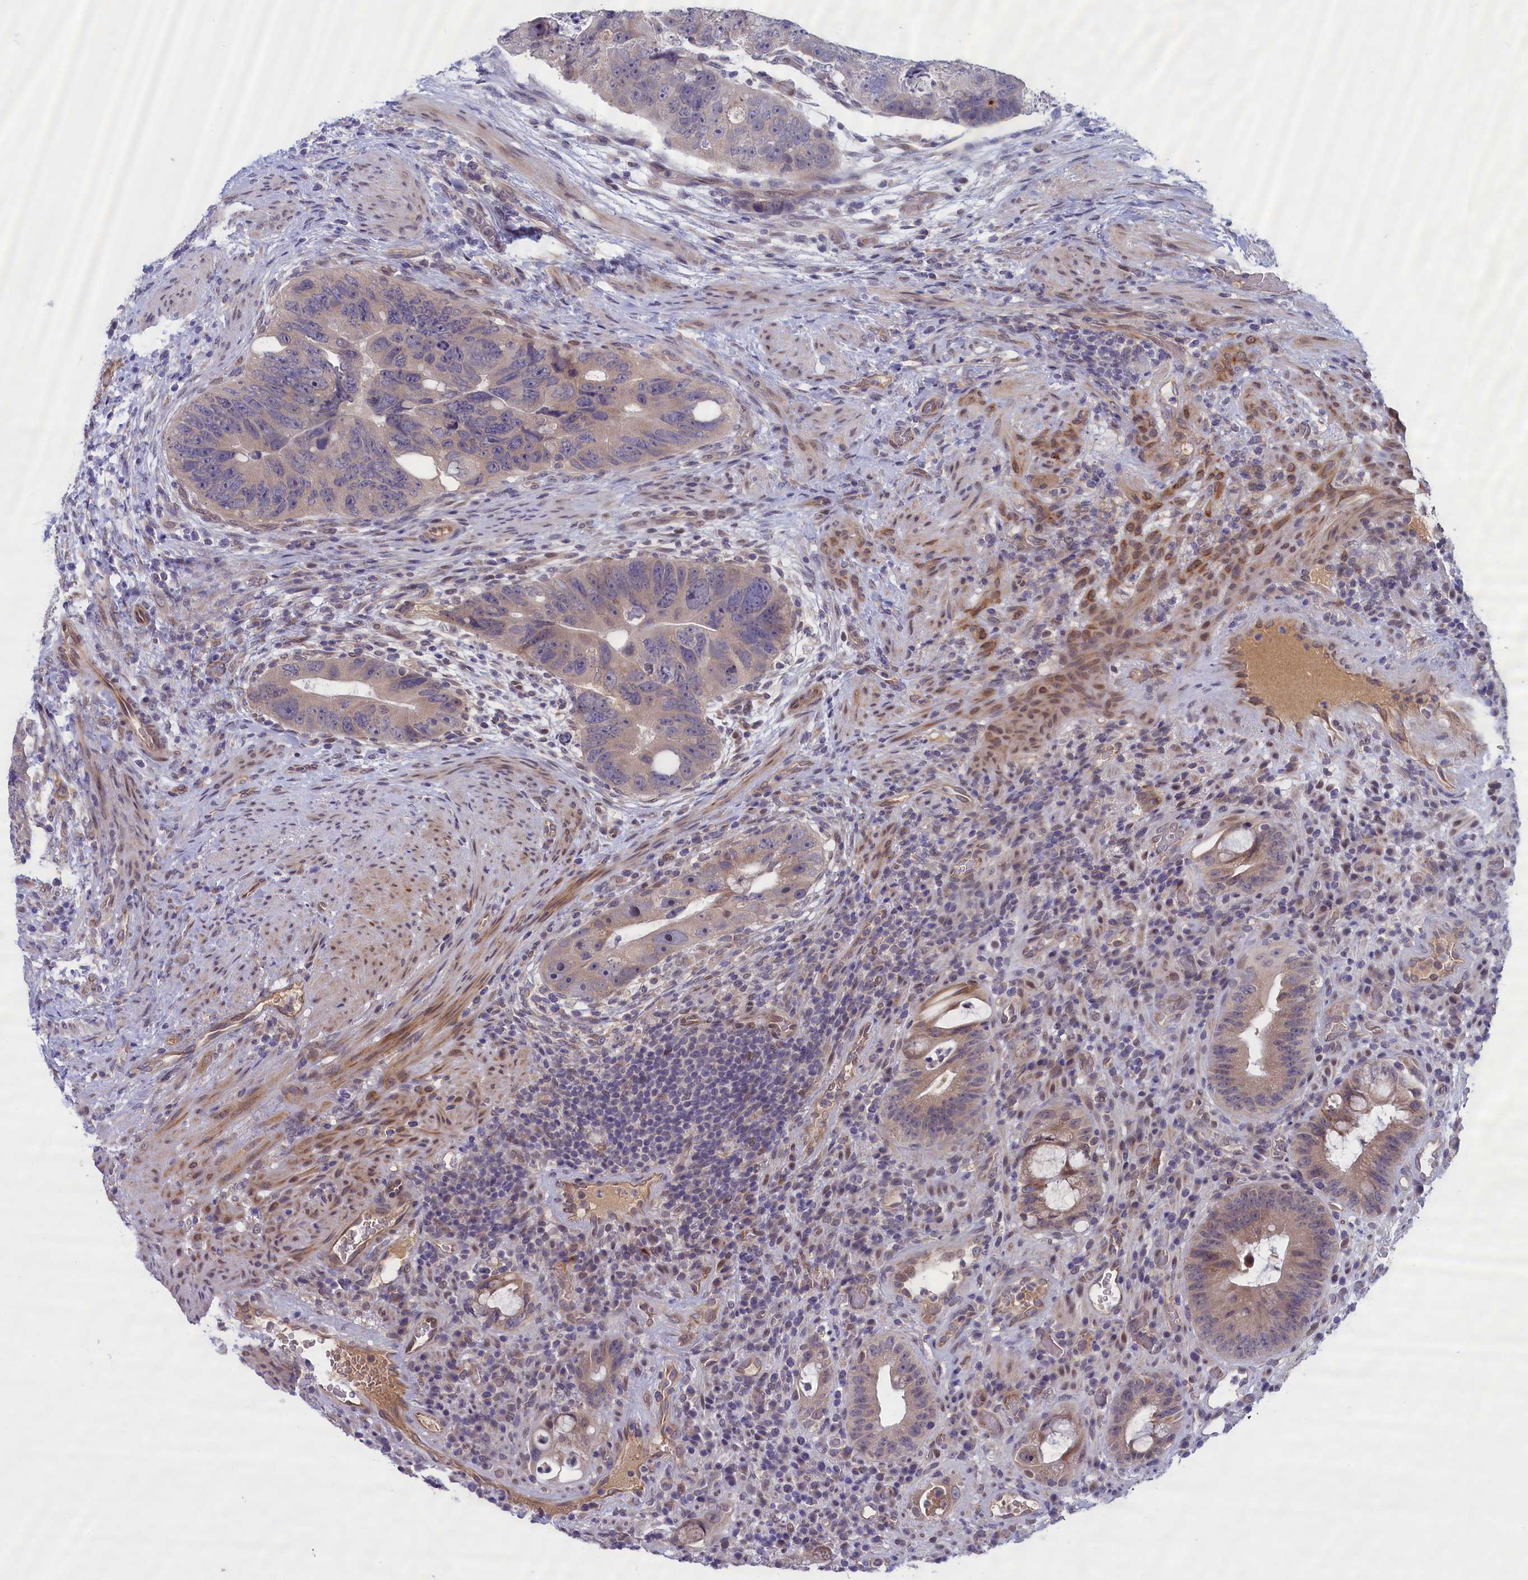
{"staining": {"intensity": "weak", "quantity": "<25%", "location": "cytoplasmic/membranous"}, "tissue": "colorectal cancer", "cell_type": "Tumor cells", "image_type": "cancer", "snomed": [{"axis": "morphology", "description": "Adenocarcinoma, NOS"}, {"axis": "topography", "description": "Rectum"}], "caption": "Colorectal adenocarcinoma stained for a protein using immunohistochemistry demonstrates no staining tumor cells.", "gene": "IGFALS", "patient": {"sex": "male", "age": 59}}